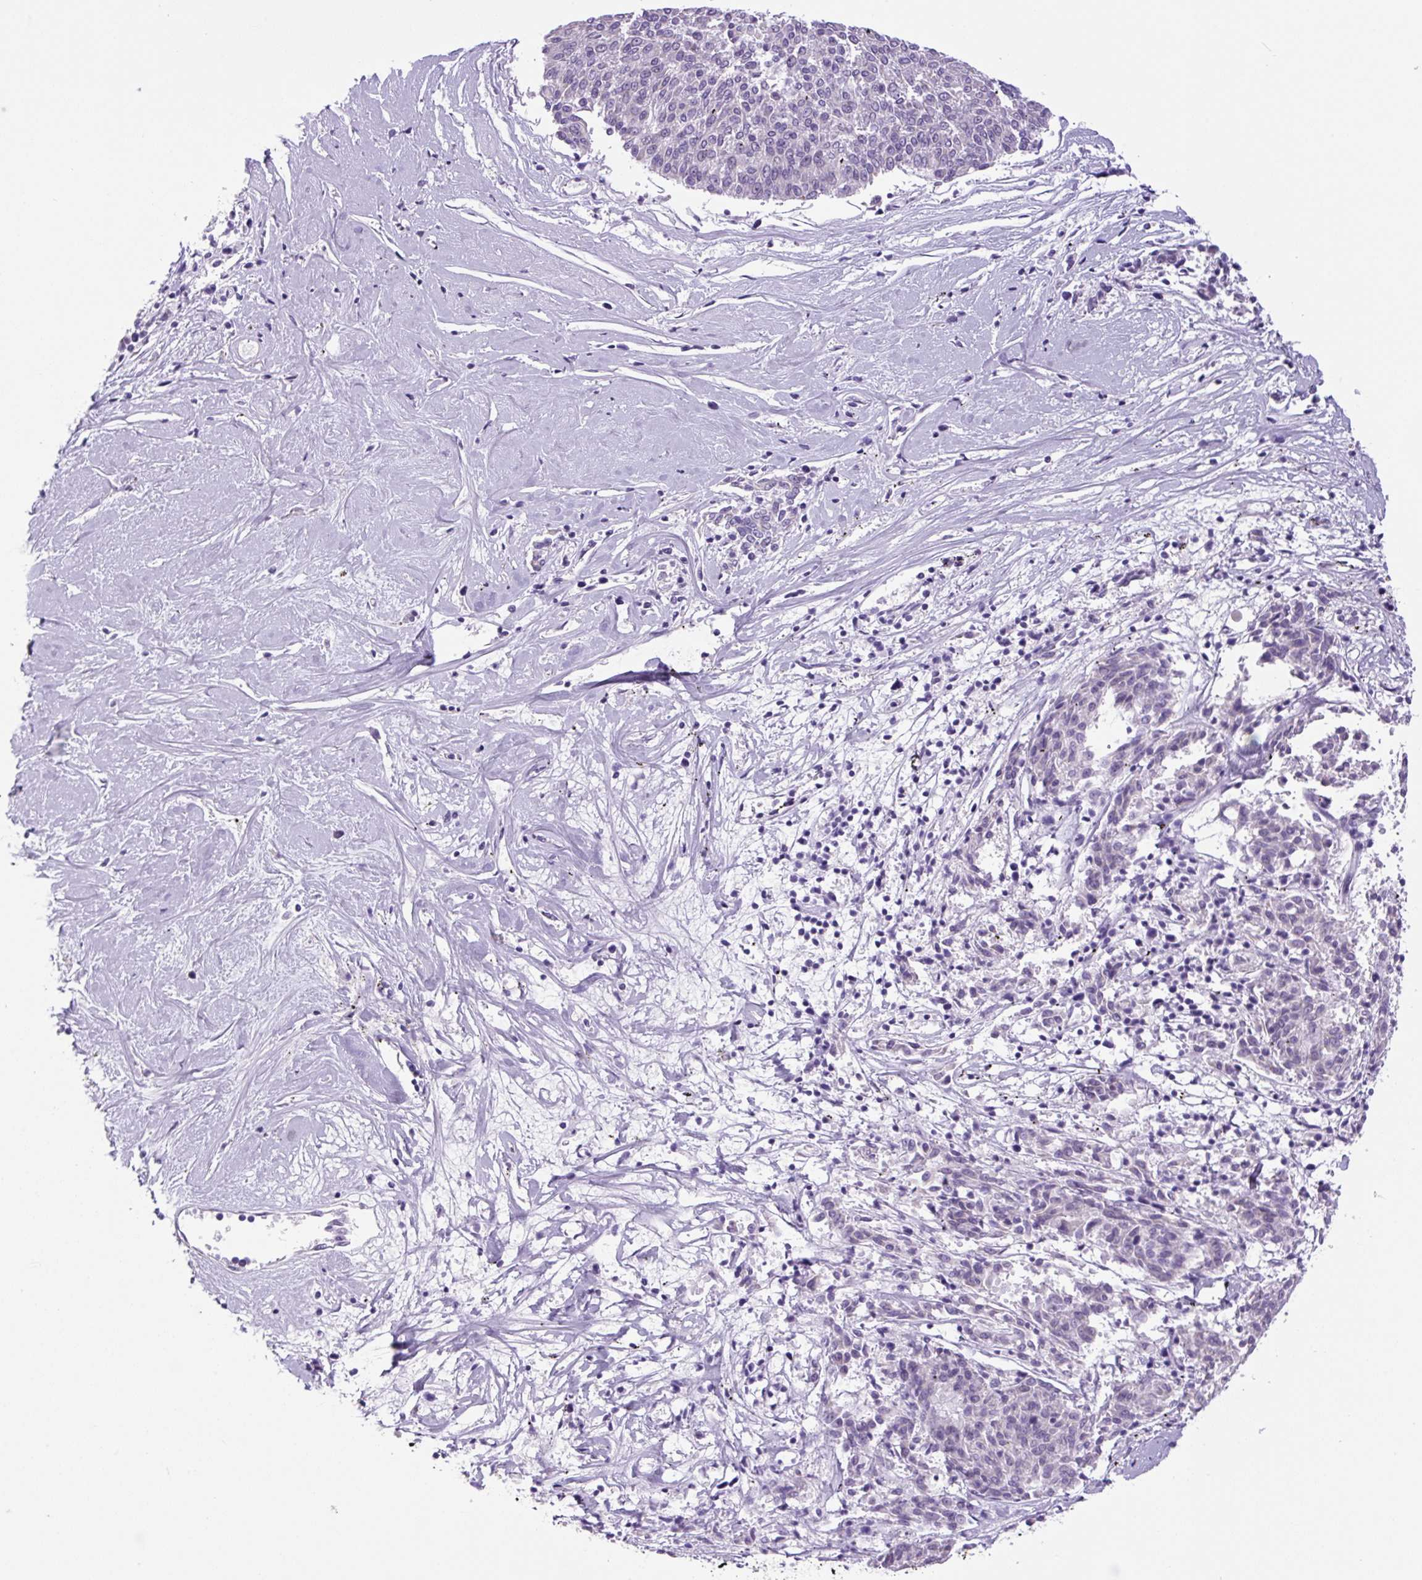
{"staining": {"intensity": "negative", "quantity": "none", "location": "none"}, "tissue": "melanoma", "cell_type": "Tumor cells", "image_type": "cancer", "snomed": [{"axis": "morphology", "description": "Malignant melanoma, NOS"}, {"axis": "topography", "description": "Skin"}], "caption": "This is an IHC photomicrograph of melanoma. There is no positivity in tumor cells.", "gene": "CHGA", "patient": {"sex": "female", "age": 72}}